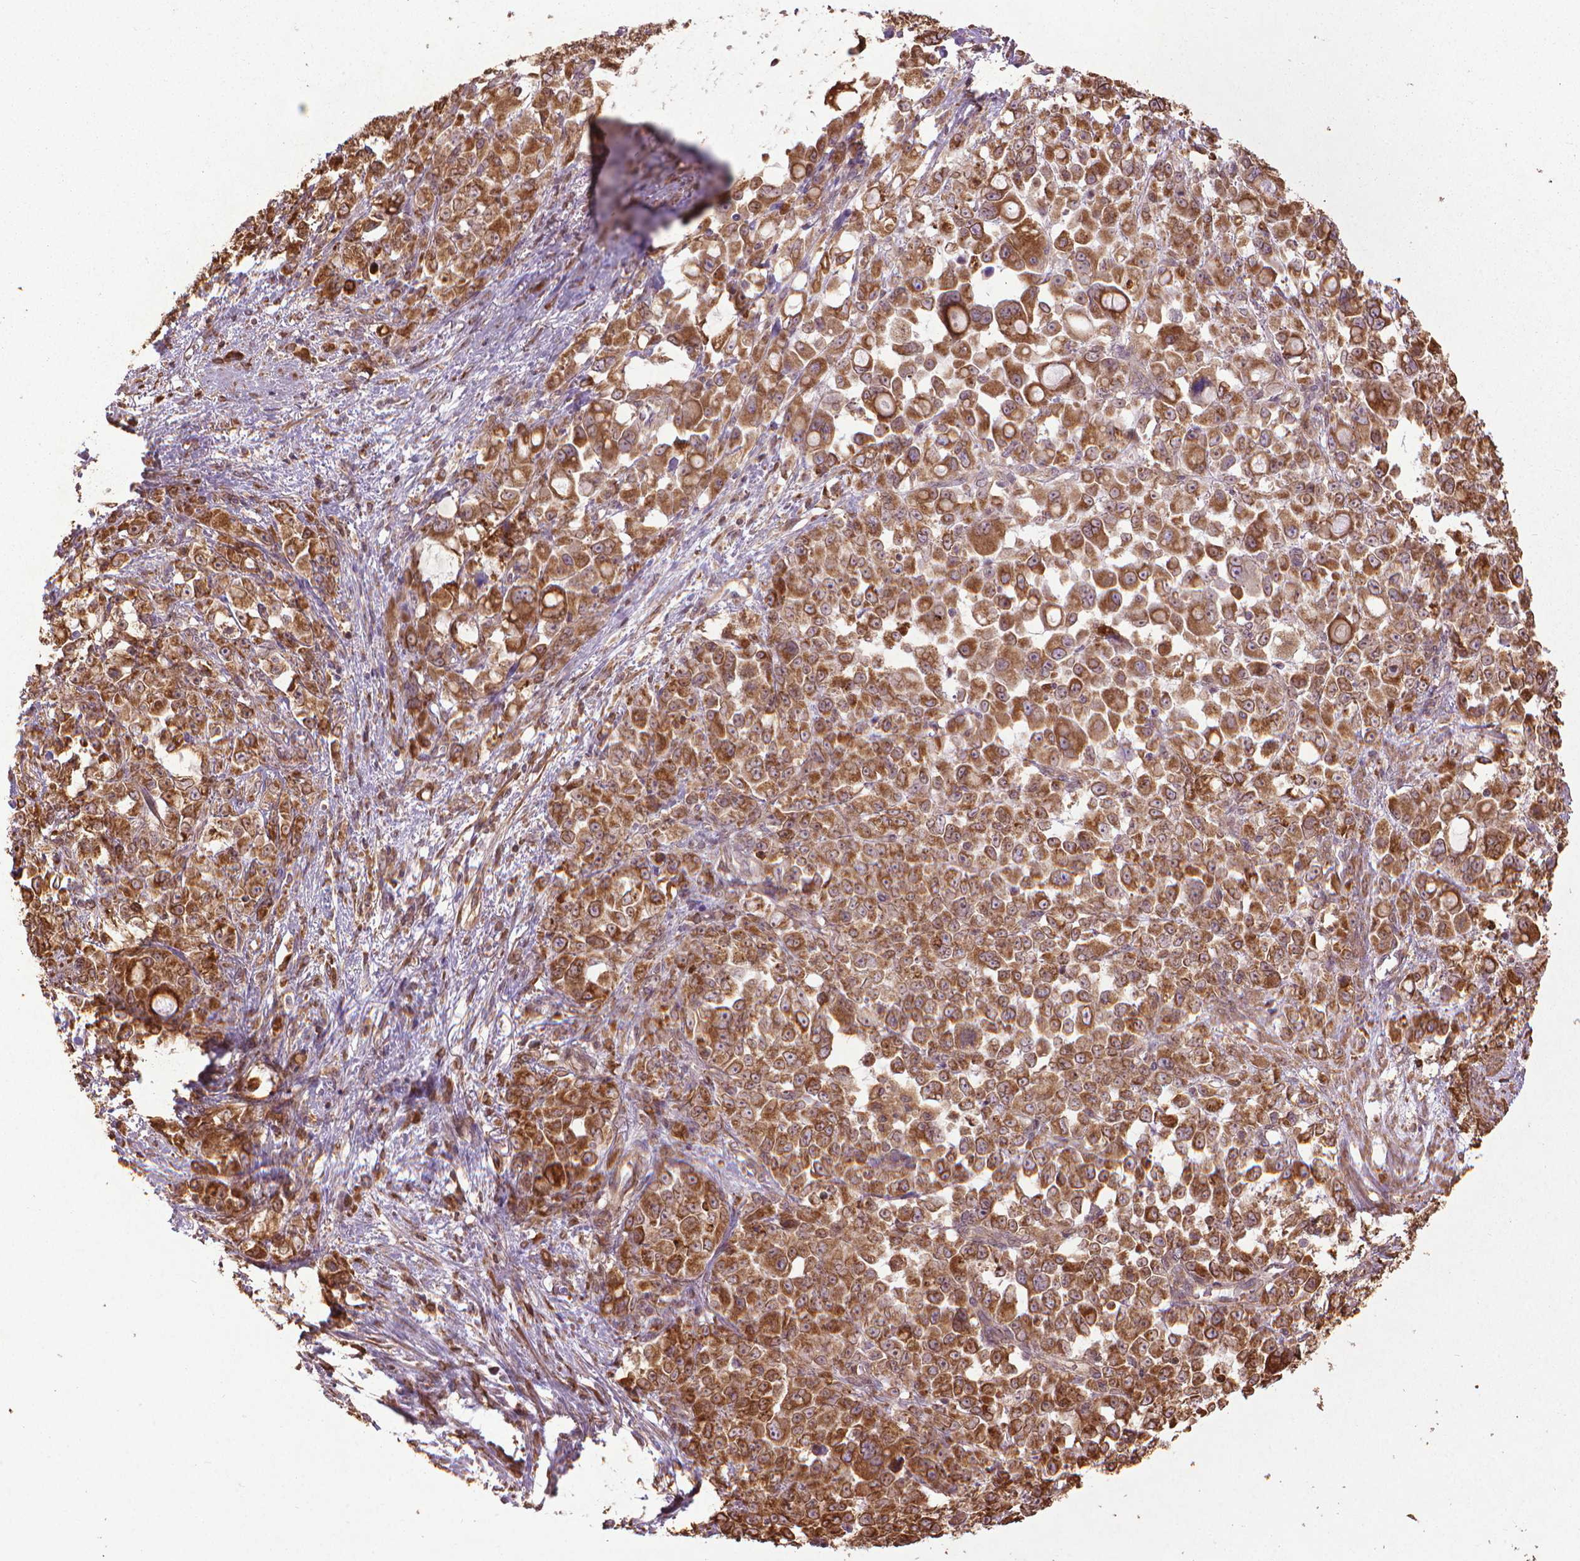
{"staining": {"intensity": "strong", "quantity": ">75%", "location": "cytoplasmic/membranous"}, "tissue": "stomach cancer", "cell_type": "Tumor cells", "image_type": "cancer", "snomed": [{"axis": "morphology", "description": "Adenocarcinoma, NOS"}, {"axis": "topography", "description": "Stomach"}], "caption": "Tumor cells display high levels of strong cytoplasmic/membranous positivity in about >75% of cells in human adenocarcinoma (stomach).", "gene": "GAS1", "patient": {"sex": "female", "age": 76}}